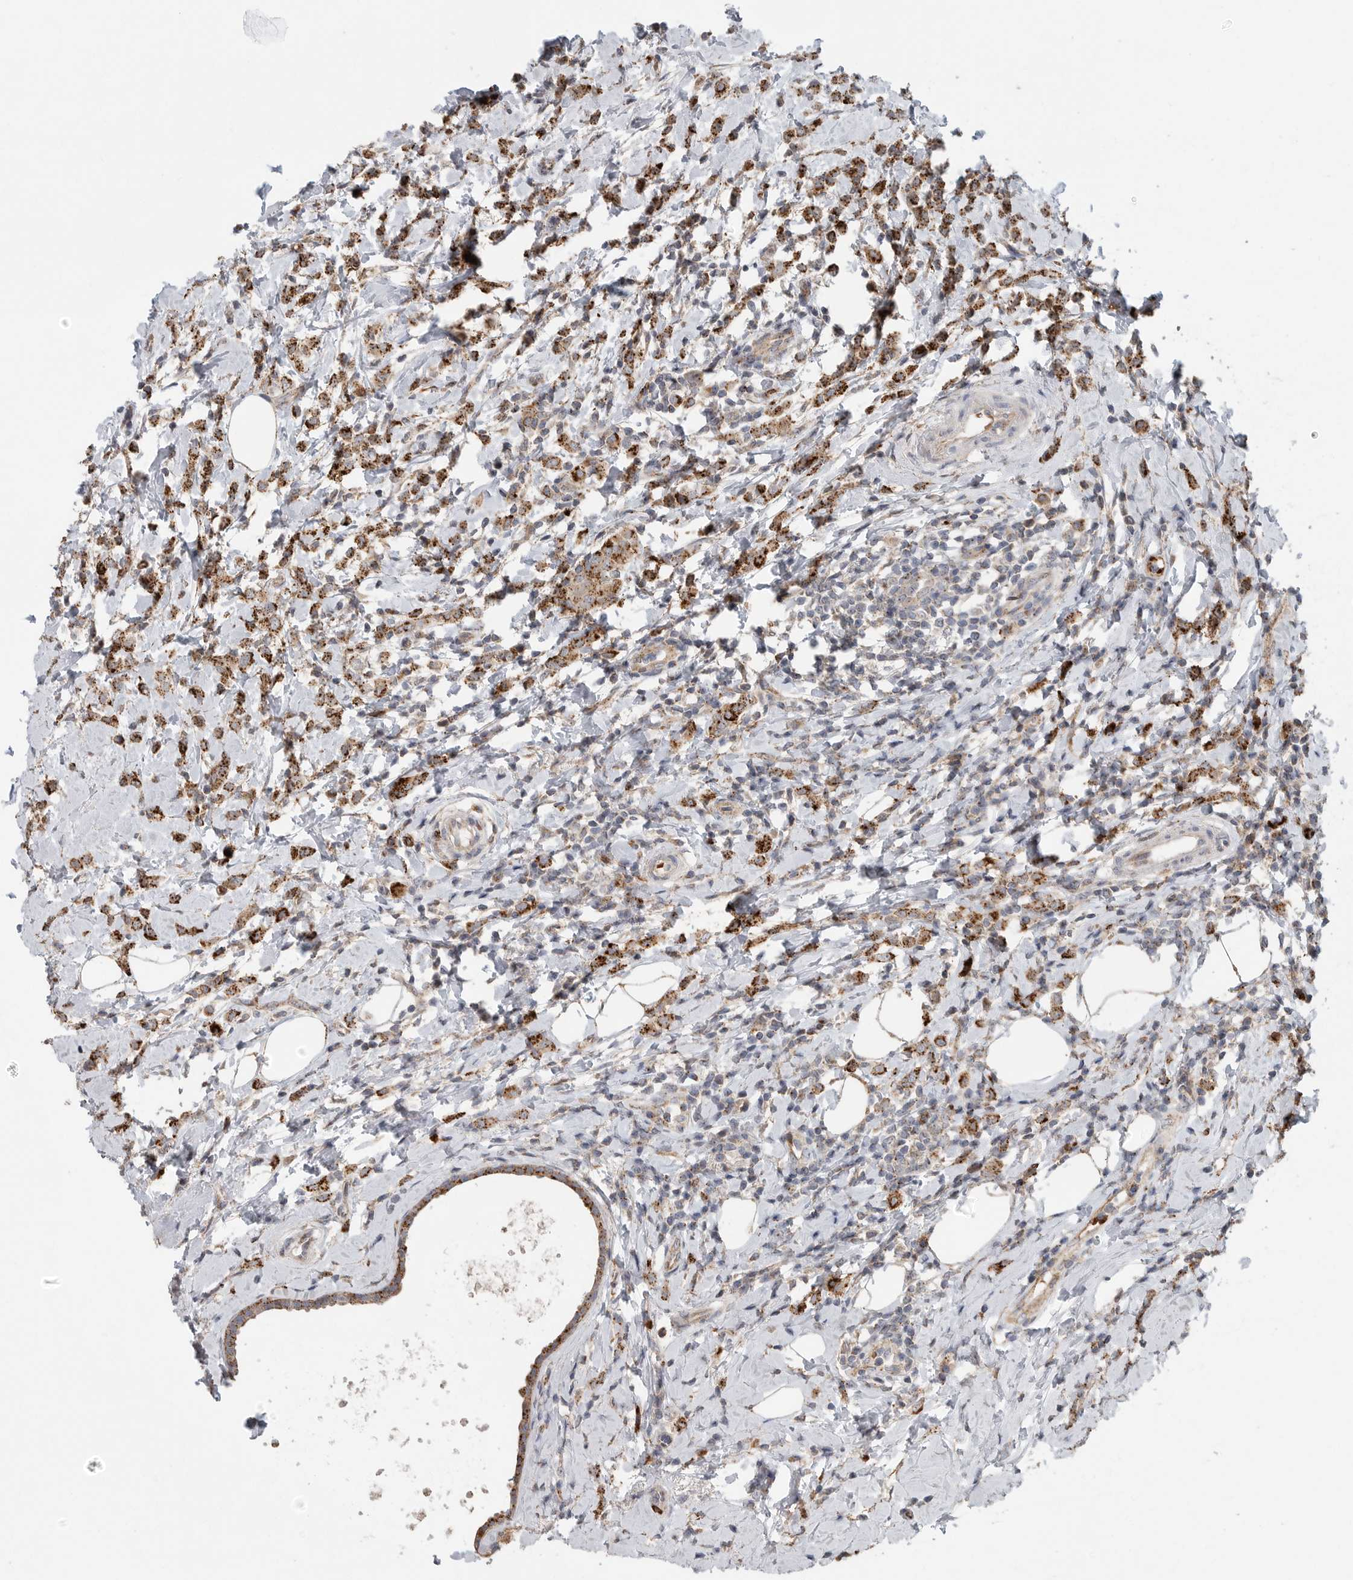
{"staining": {"intensity": "strong", "quantity": ">75%", "location": "cytoplasmic/membranous"}, "tissue": "breast cancer", "cell_type": "Tumor cells", "image_type": "cancer", "snomed": [{"axis": "morphology", "description": "Lobular carcinoma"}, {"axis": "topography", "description": "Breast"}], "caption": "Immunohistochemical staining of human breast cancer reveals strong cytoplasmic/membranous protein expression in approximately >75% of tumor cells. (DAB (3,3'-diaminobenzidine) IHC with brightfield microscopy, high magnification).", "gene": "GALNS", "patient": {"sex": "female", "age": 47}}